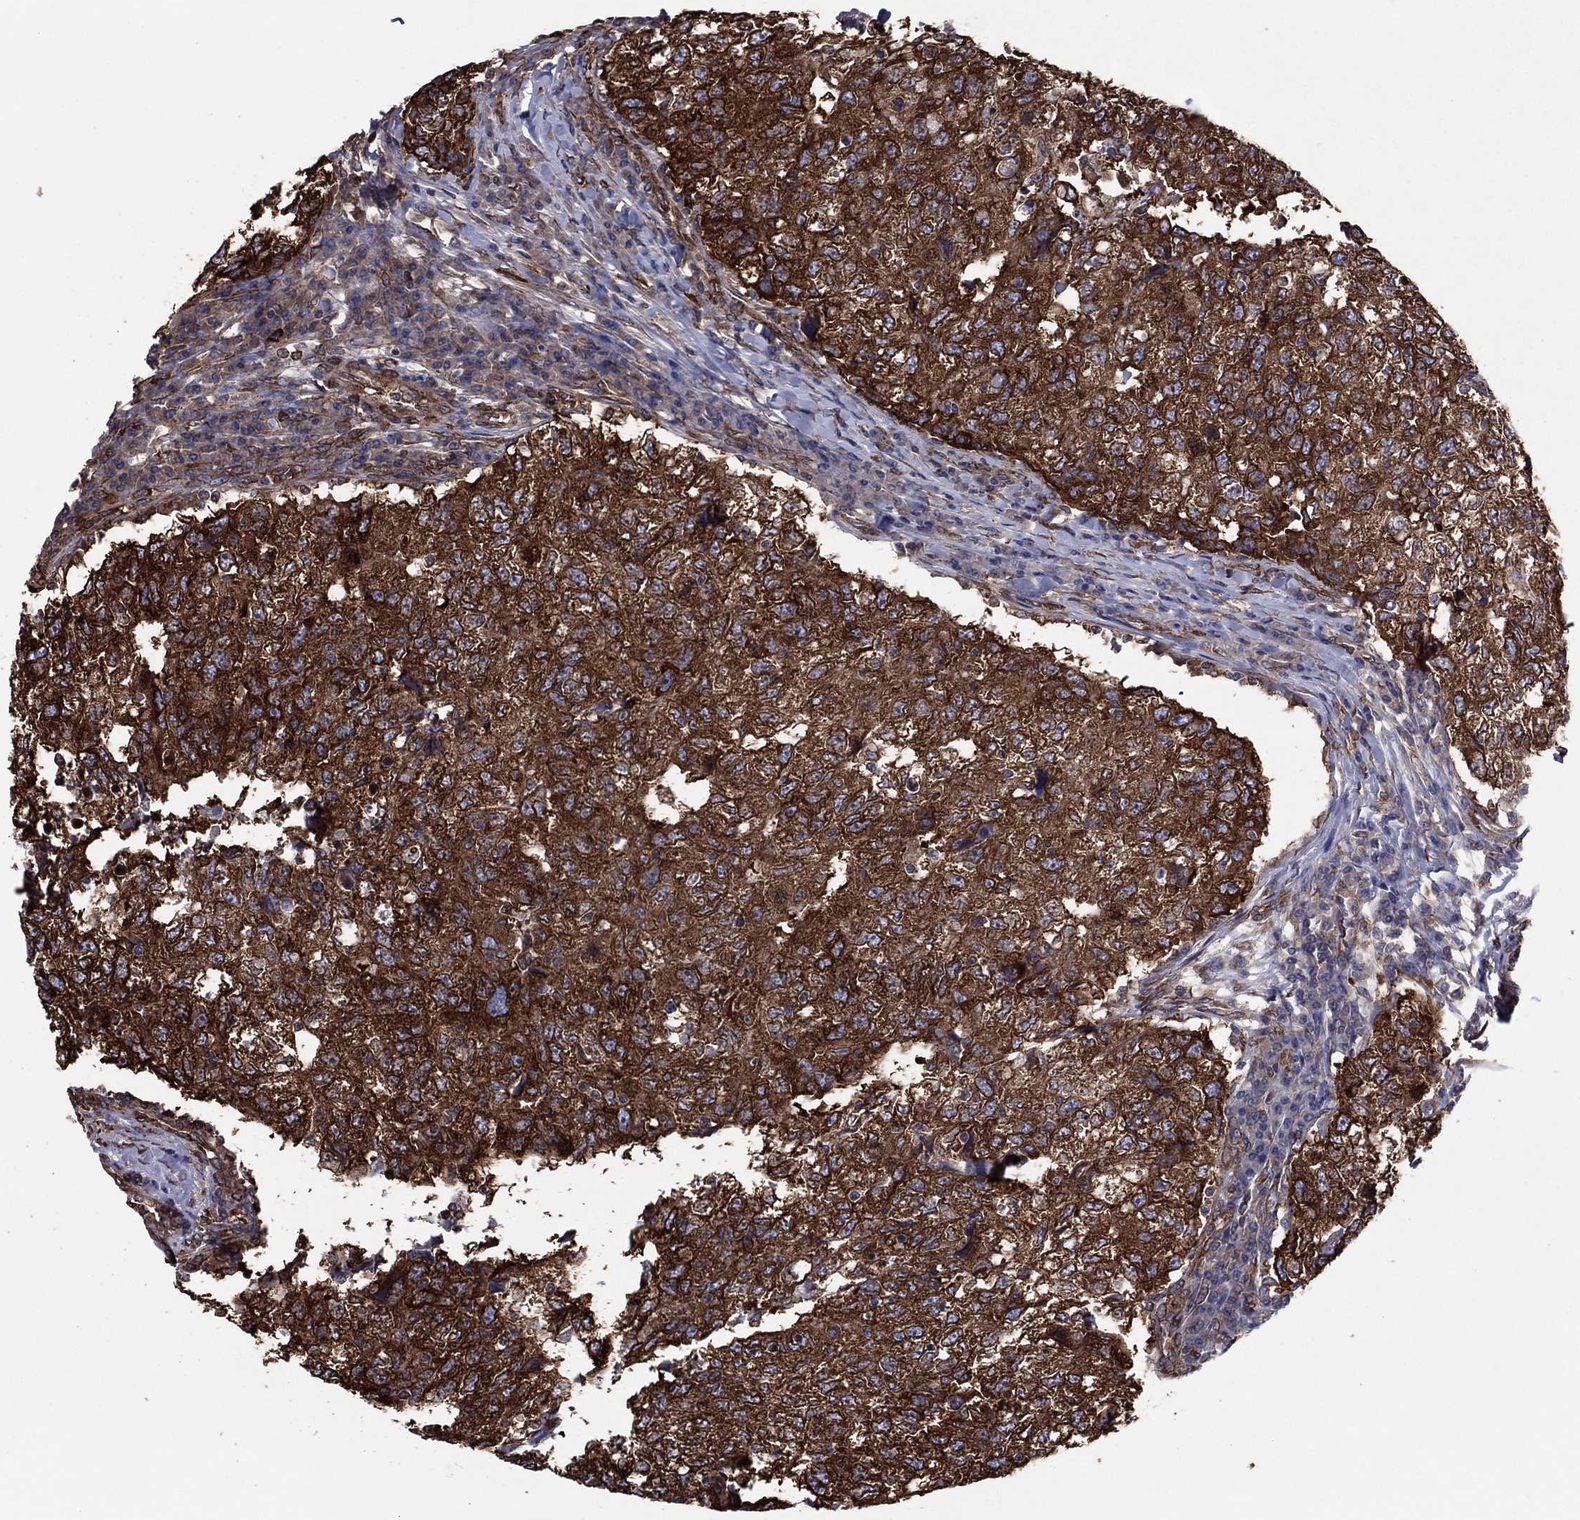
{"staining": {"intensity": "strong", "quantity": ">75%", "location": "cytoplasmic/membranous"}, "tissue": "breast cancer", "cell_type": "Tumor cells", "image_type": "cancer", "snomed": [{"axis": "morphology", "description": "Duct carcinoma"}, {"axis": "topography", "description": "Breast"}], "caption": "DAB immunohistochemical staining of human breast cancer (invasive ductal carcinoma) exhibits strong cytoplasmic/membranous protein staining in about >75% of tumor cells. The staining was performed using DAB to visualize the protein expression in brown, while the nuclei were stained in blue with hematoxylin (Magnification: 20x).", "gene": "YBX1", "patient": {"sex": "female", "age": 30}}